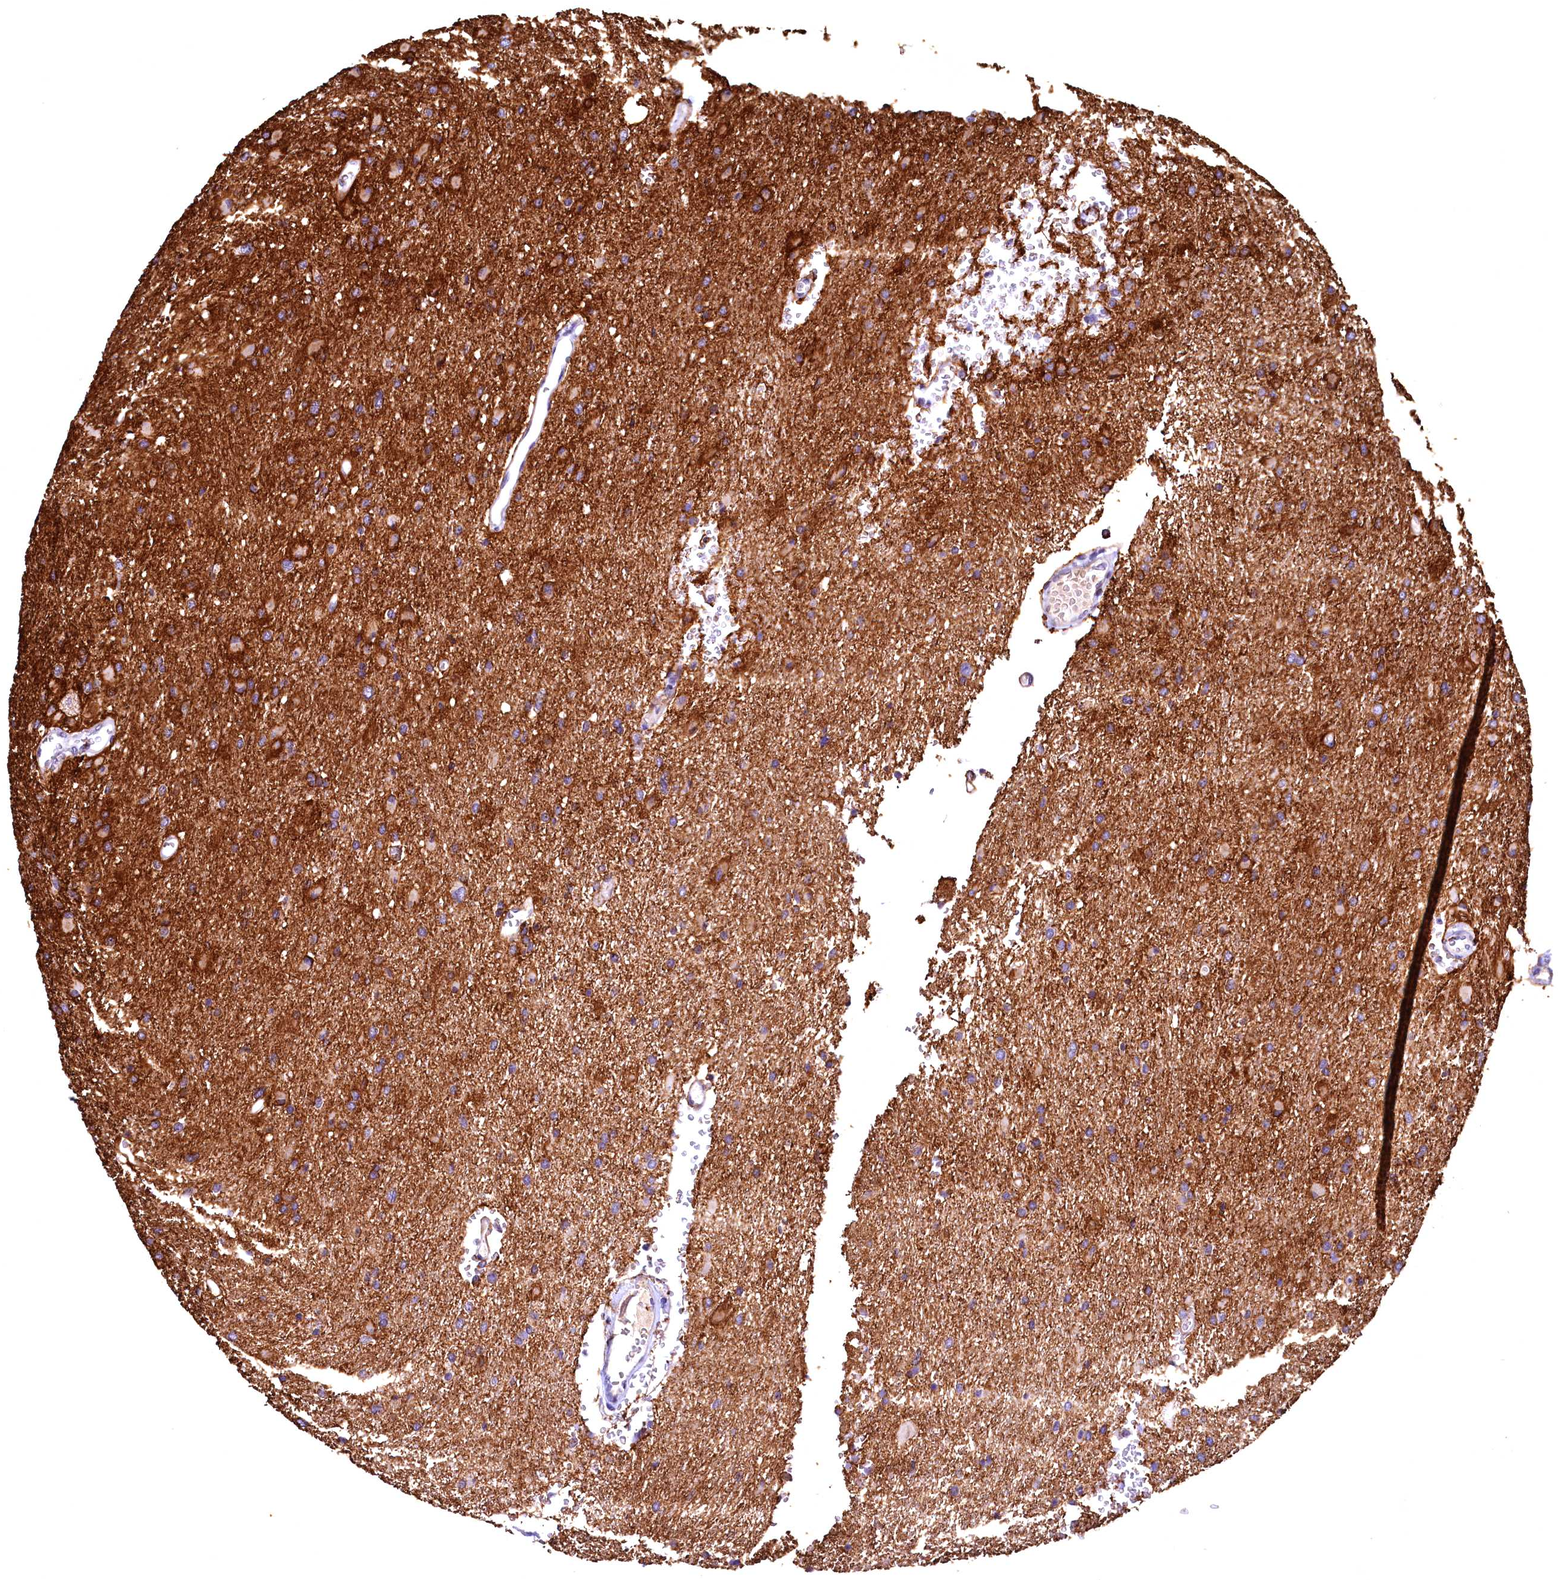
{"staining": {"intensity": "moderate", "quantity": "25%-75%", "location": "cytoplasmic/membranous"}, "tissue": "glioma", "cell_type": "Tumor cells", "image_type": "cancer", "snomed": [{"axis": "morphology", "description": "Glioma, malignant, High grade"}, {"axis": "topography", "description": "Cerebral cortex"}], "caption": "The immunohistochemical stain highlights moderate cytoplasmic/membranous positivity in tumor cells of malignant glioma (high-grade) tissue.", "gene": "LATS2", "patient": {"sex": "female", "age": 36}}